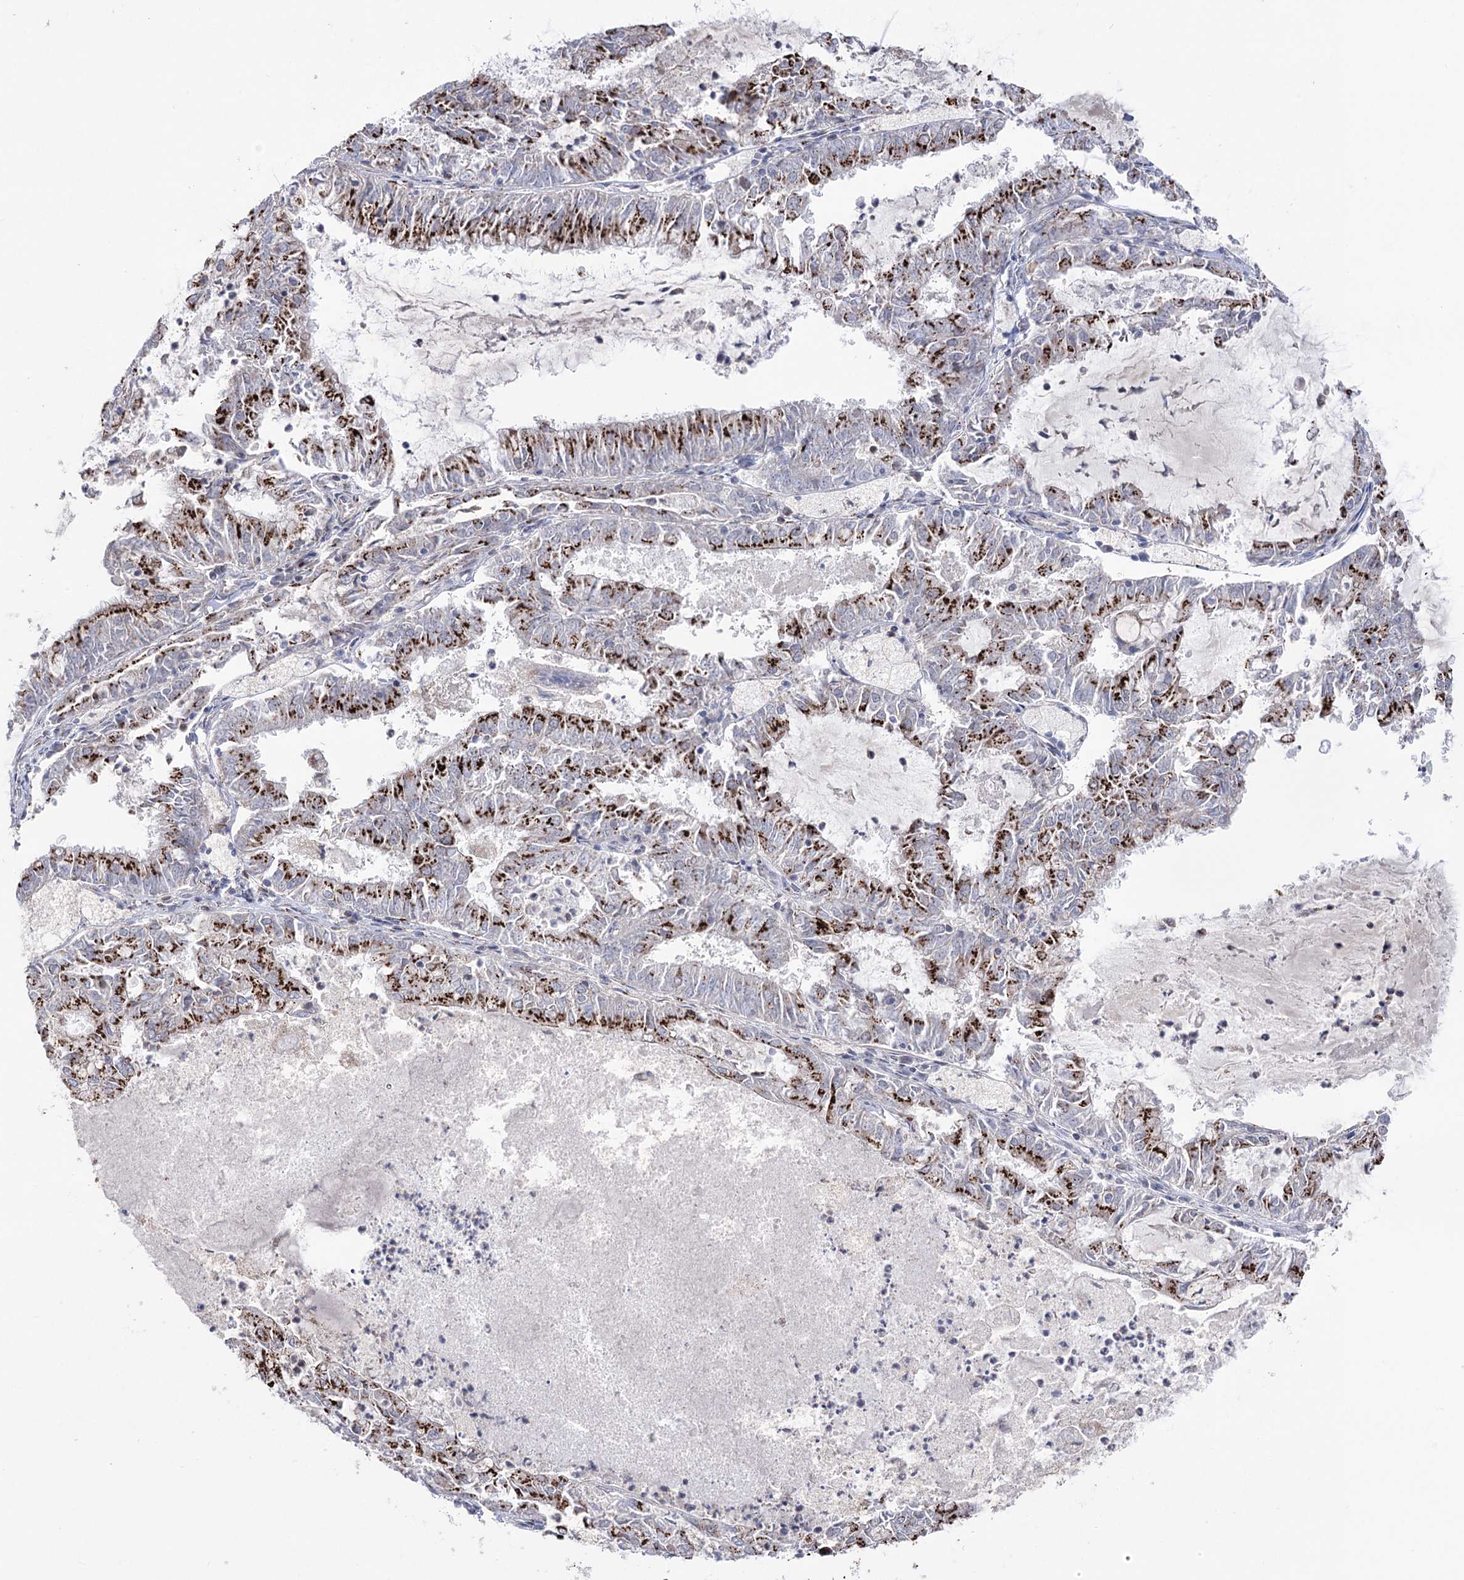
{"staining": {"intensity": "strong", "quantity": ">75%", "location": "cytoplasmic/membranous"}, "tissue": "endometrial cancer", "cell_type": "Tumor cells", "image_type": "cancer", "snomed": [{"axis": "morphology", "description": "Adenocarcinoma, NOS"}, {"axis": "topography", "description": "Endometrium"}], "caption": "Endometrial cancer (adenocarcinoma) stained with immunohistochemistry exhibits strong cytoplasmic/membranous staining in approximately >75% of tumor cells.", "gene": "ARHGAP20", "patient": {"sex": "female", "age": 57}}